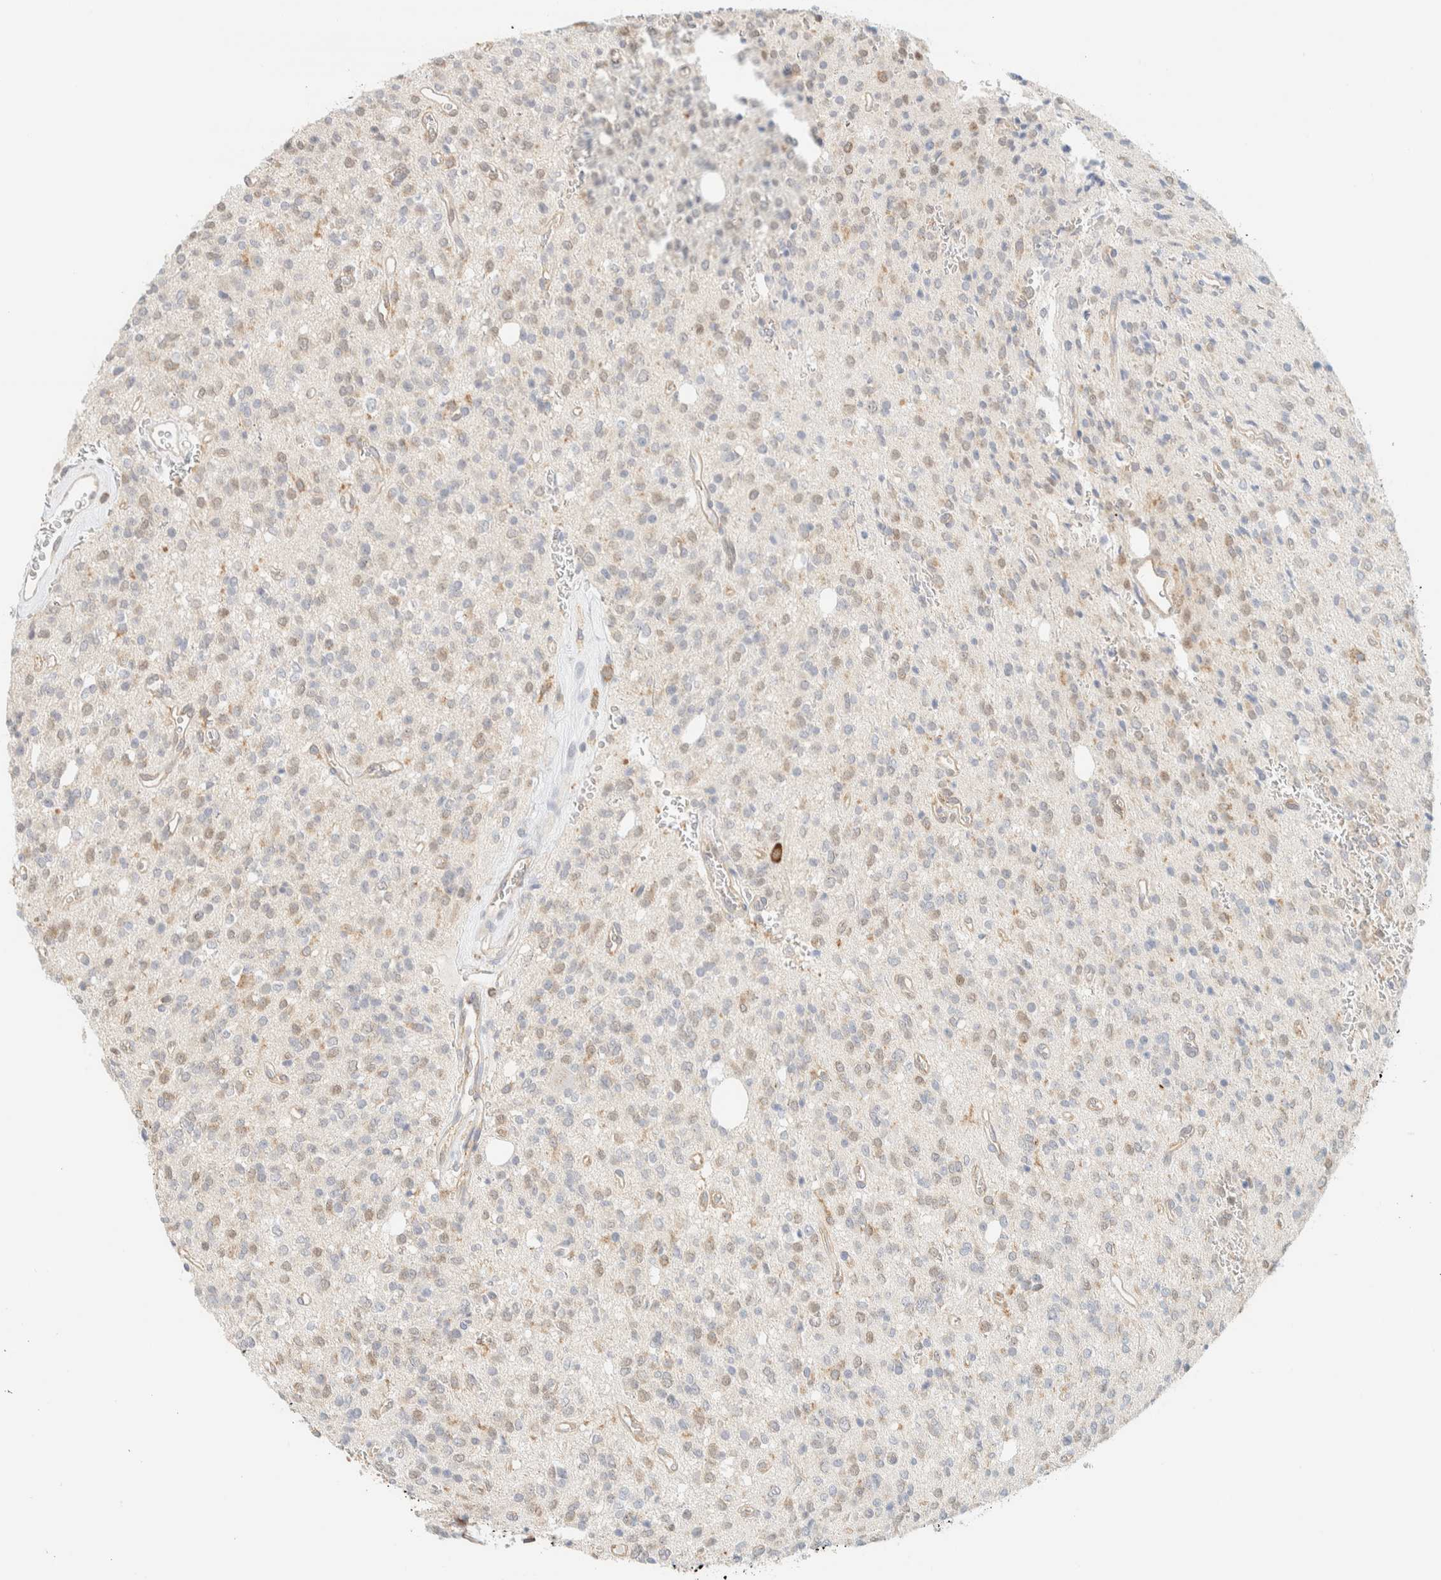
{"staining": {"intensity": "weak", "quantity": ">75%", "location": "cytoplasmic/membranous"}, "tissue": "glioma", "cell_type": "Tumor cells", "image_type": "cancer", "snomed": [{"axis": "morphology", "description": "Glioma, malignant, High grade"}, {"axis": "topography", "description": "Brain"}], "caption": "Glioma stained with a protein marker shows weak staining in tumor cells.", "gene": "TBC1D8B", "patient": {"sex": "male", "age": 34}}